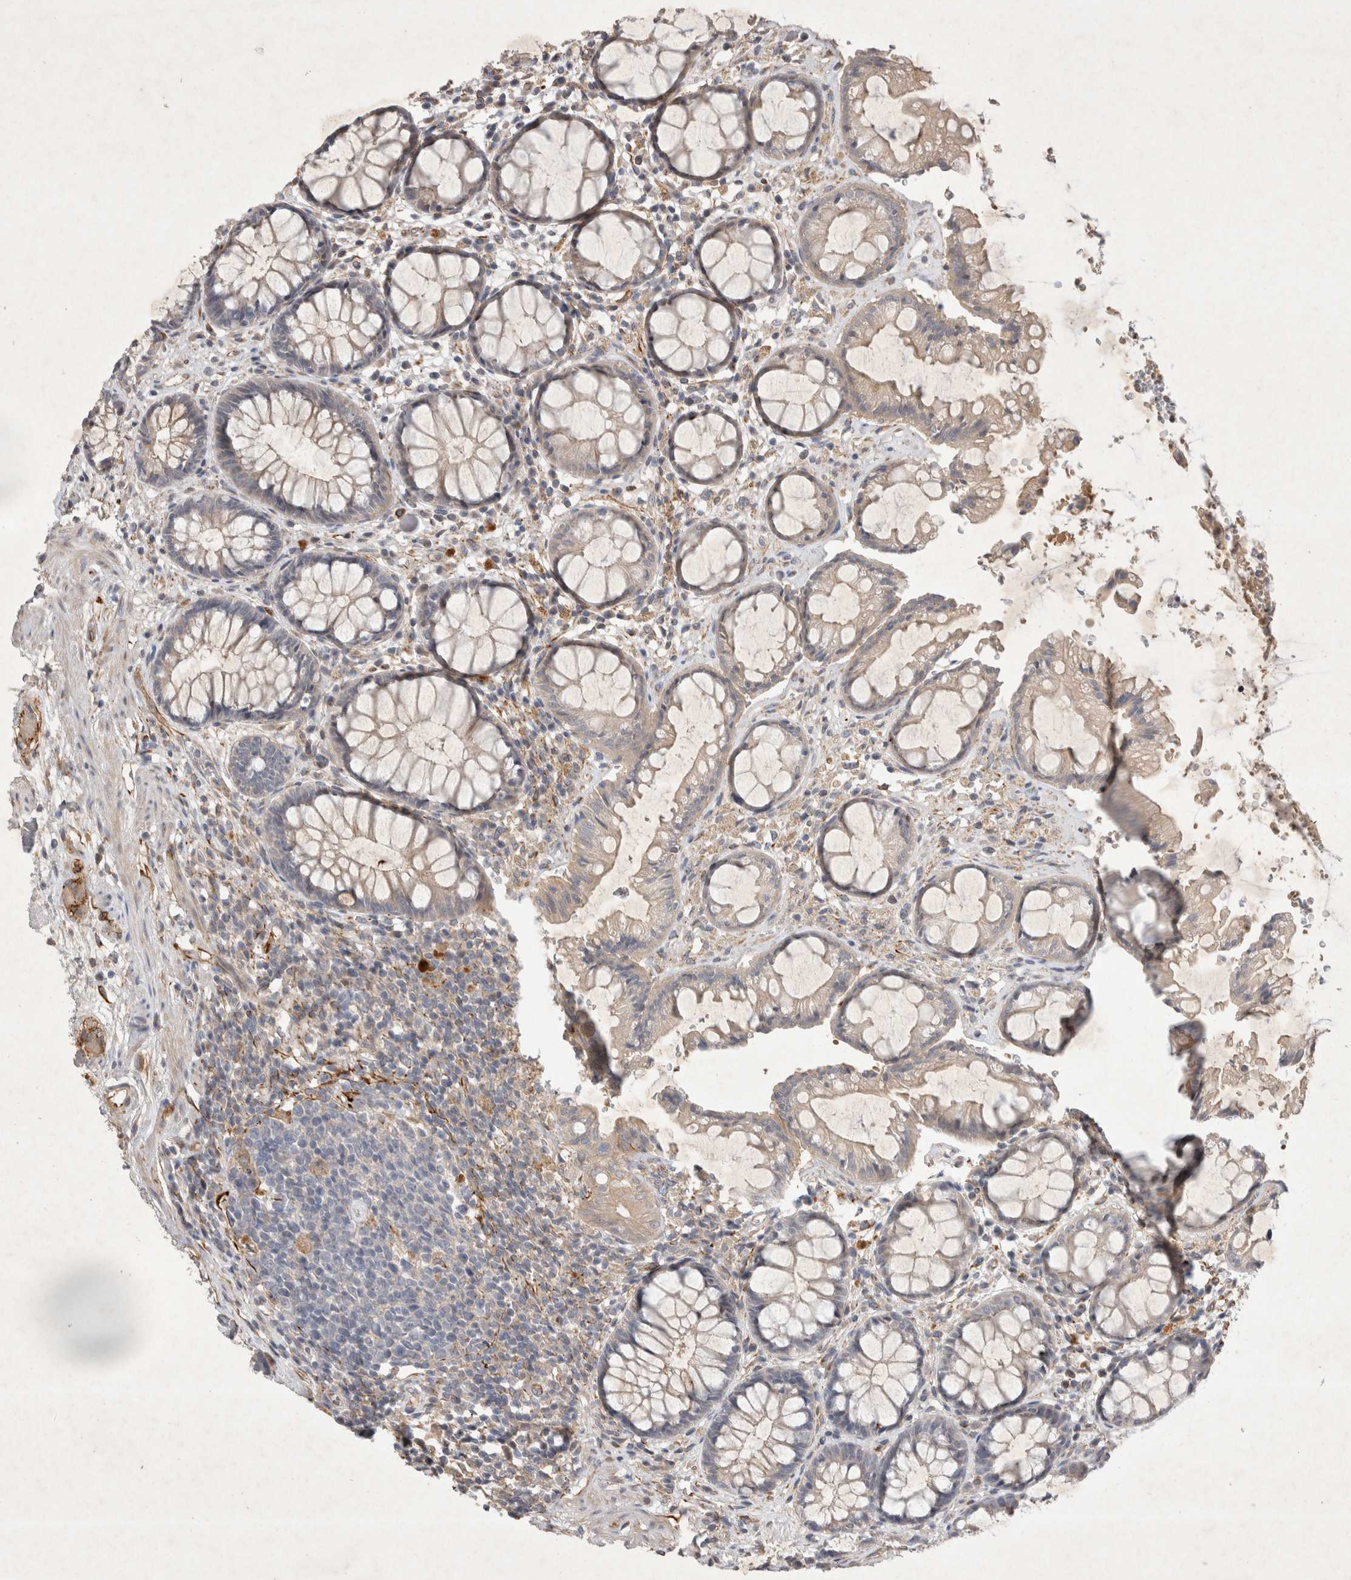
{"staining": {"intensity": "weak", "quantity": ">75%", "location": "cytoplasmic/membranous"}, "tissue": "rectum", "cell_type": "Glandular cells", "image_type": "normal", "snomed": [{"axis": "morphology", "description": "Normal tissue, NOS"}, {"axis": "topography", "description": "Rectum"}], "caption": "Human rectum stained with a brown dye shows weak cytoplasmic/membranous positive expression in approximately >75% of glandular cells.", "gene": "NMU", "patient": {"sex": "male", "age": 64}}